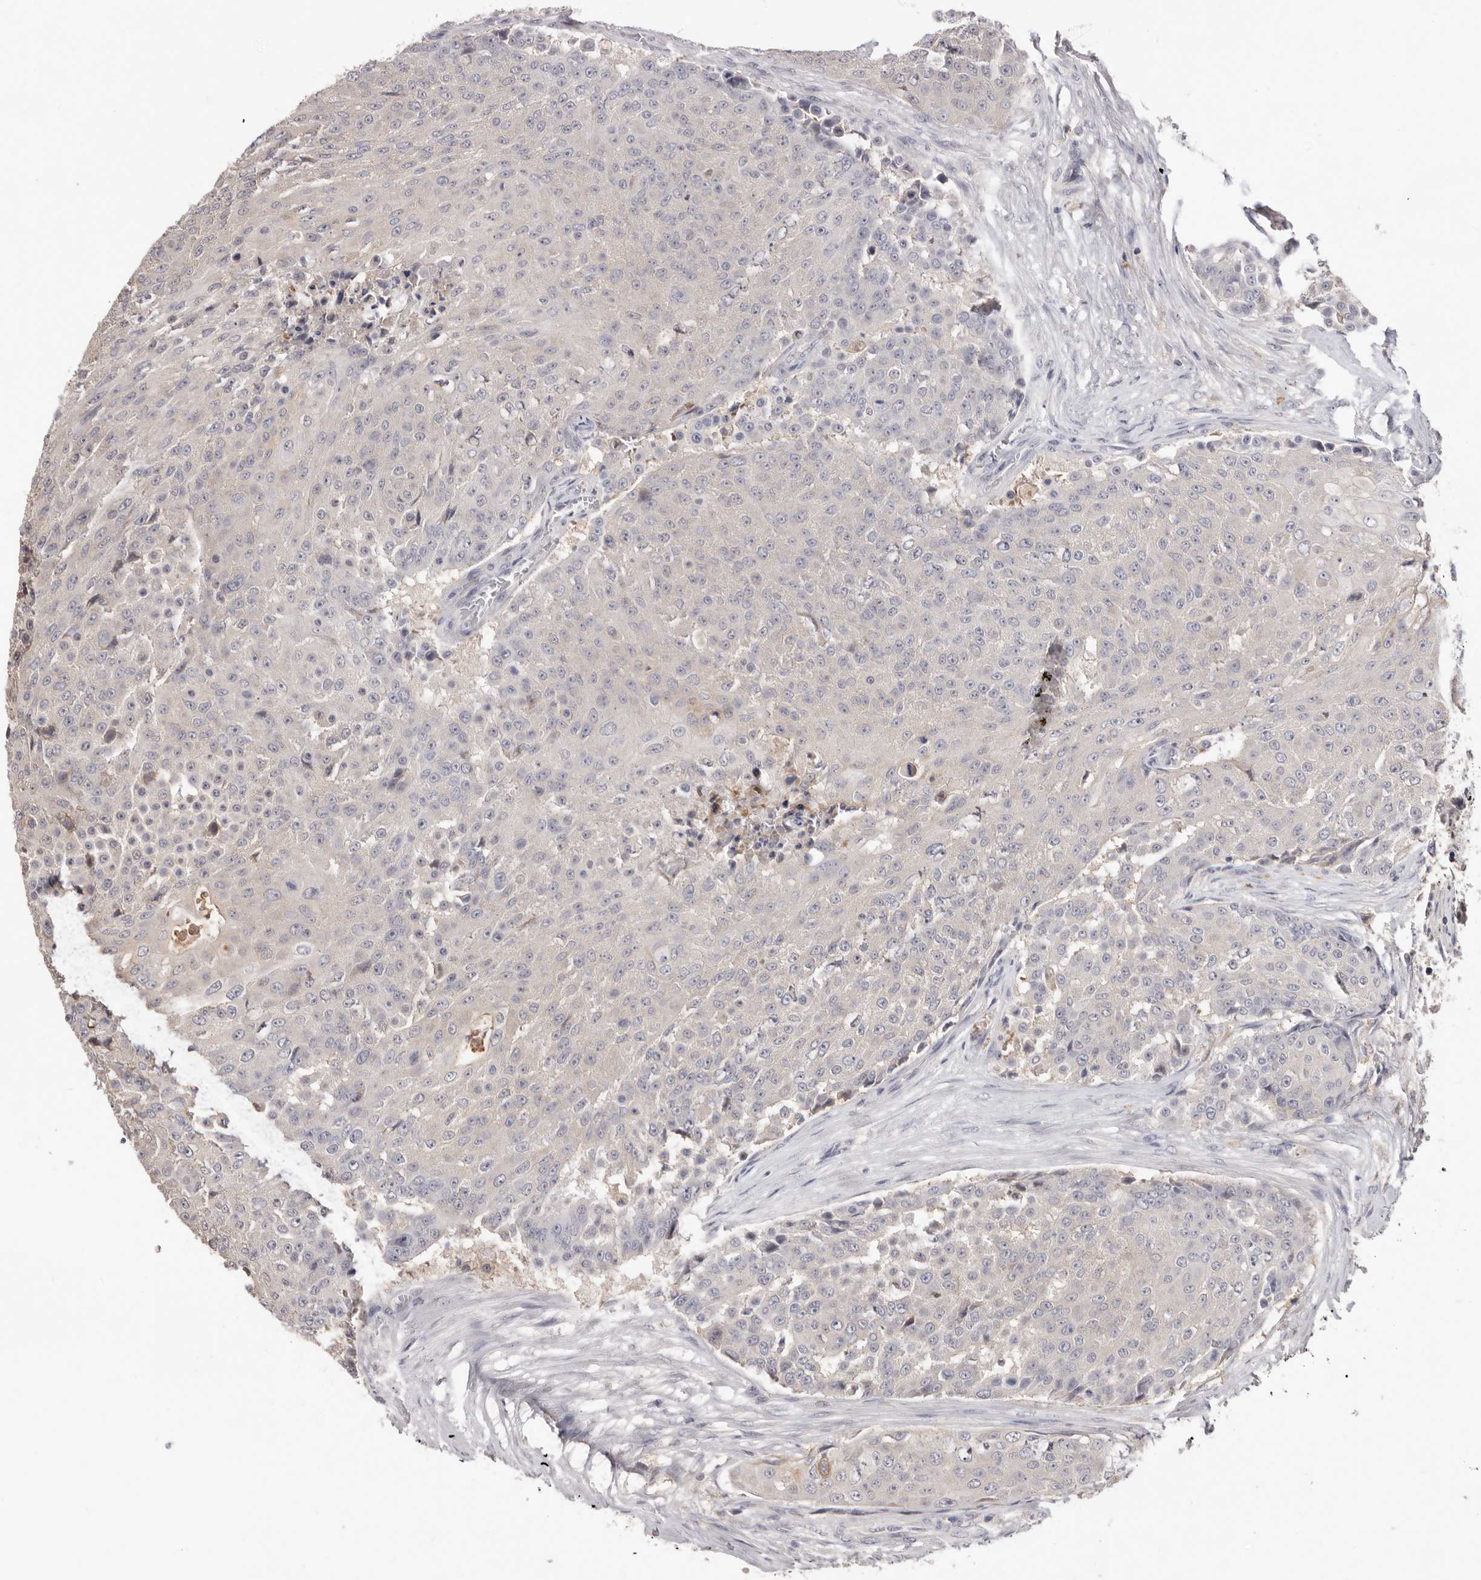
{"staining": {"intensity": "negative", "quantity": "none", "location": "none"}, "tissue": "urothelial cancer", "cell_type": "Tumor cells", "image_type": "cancer", "snomed": [{"axis": "morphology", "description": "Urothelial carcinoma, High grade"}, {"axis": "topography", "description": "Urinary bladder"}], "caption": "Immunohistochemical staining of human urothelial carcinoma (high-grade) displays no significant expression in tumor cells. The staining is performed using DAB (3,3'-diaminobenzidine) brown chromogen with nuclei counter-stained in using hematoxylin.", "gene": "DOP1A", "patient": {"sex": "female", "age": 63}}